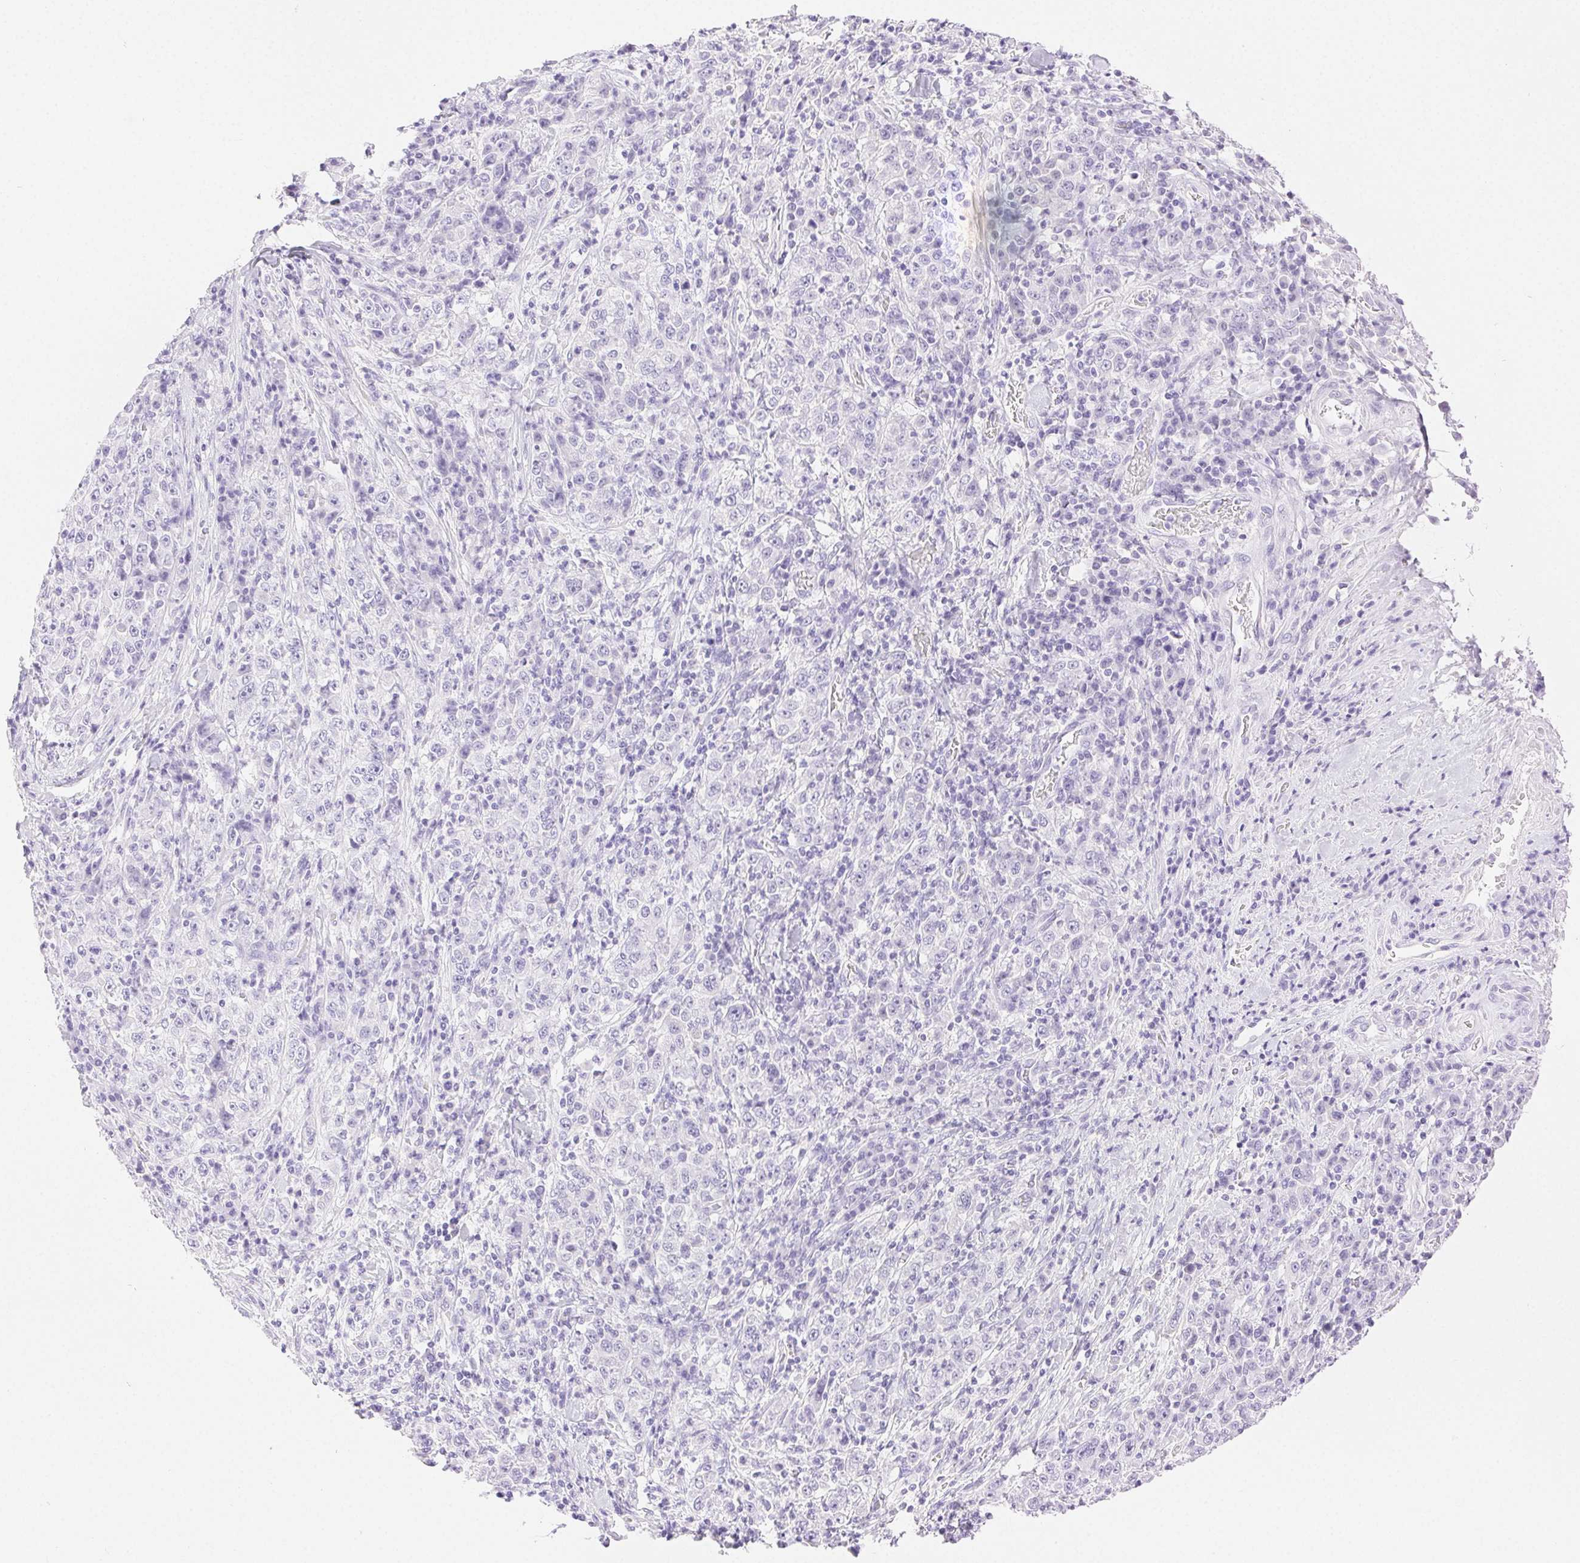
{"staining": {"intensity": "negative", "quantity": "none", "location": "none"}, "tissue": "stomach cancer", "cell_type": "Tumor cells", "image_type": "cancer", "snomed": [{"axis": "morphology", "description": "Normal tissue, NOS"}, {"axis": "morphology", "description": "Adenocarcinoma, NOS"}, {"axis": "topography", "description": "Stomach, upper"}, {"axis": "topography", "description": "Stomach"}], "caption": "An image of adenocarcinoma (stomach) stained for a protein demonstrates no brown staining in tumor cells. (DAB immunohistochemistry with hematoxylin counter stain).", "gene": "SPACA4", "patient": {"sex": "male", "age": 59}}